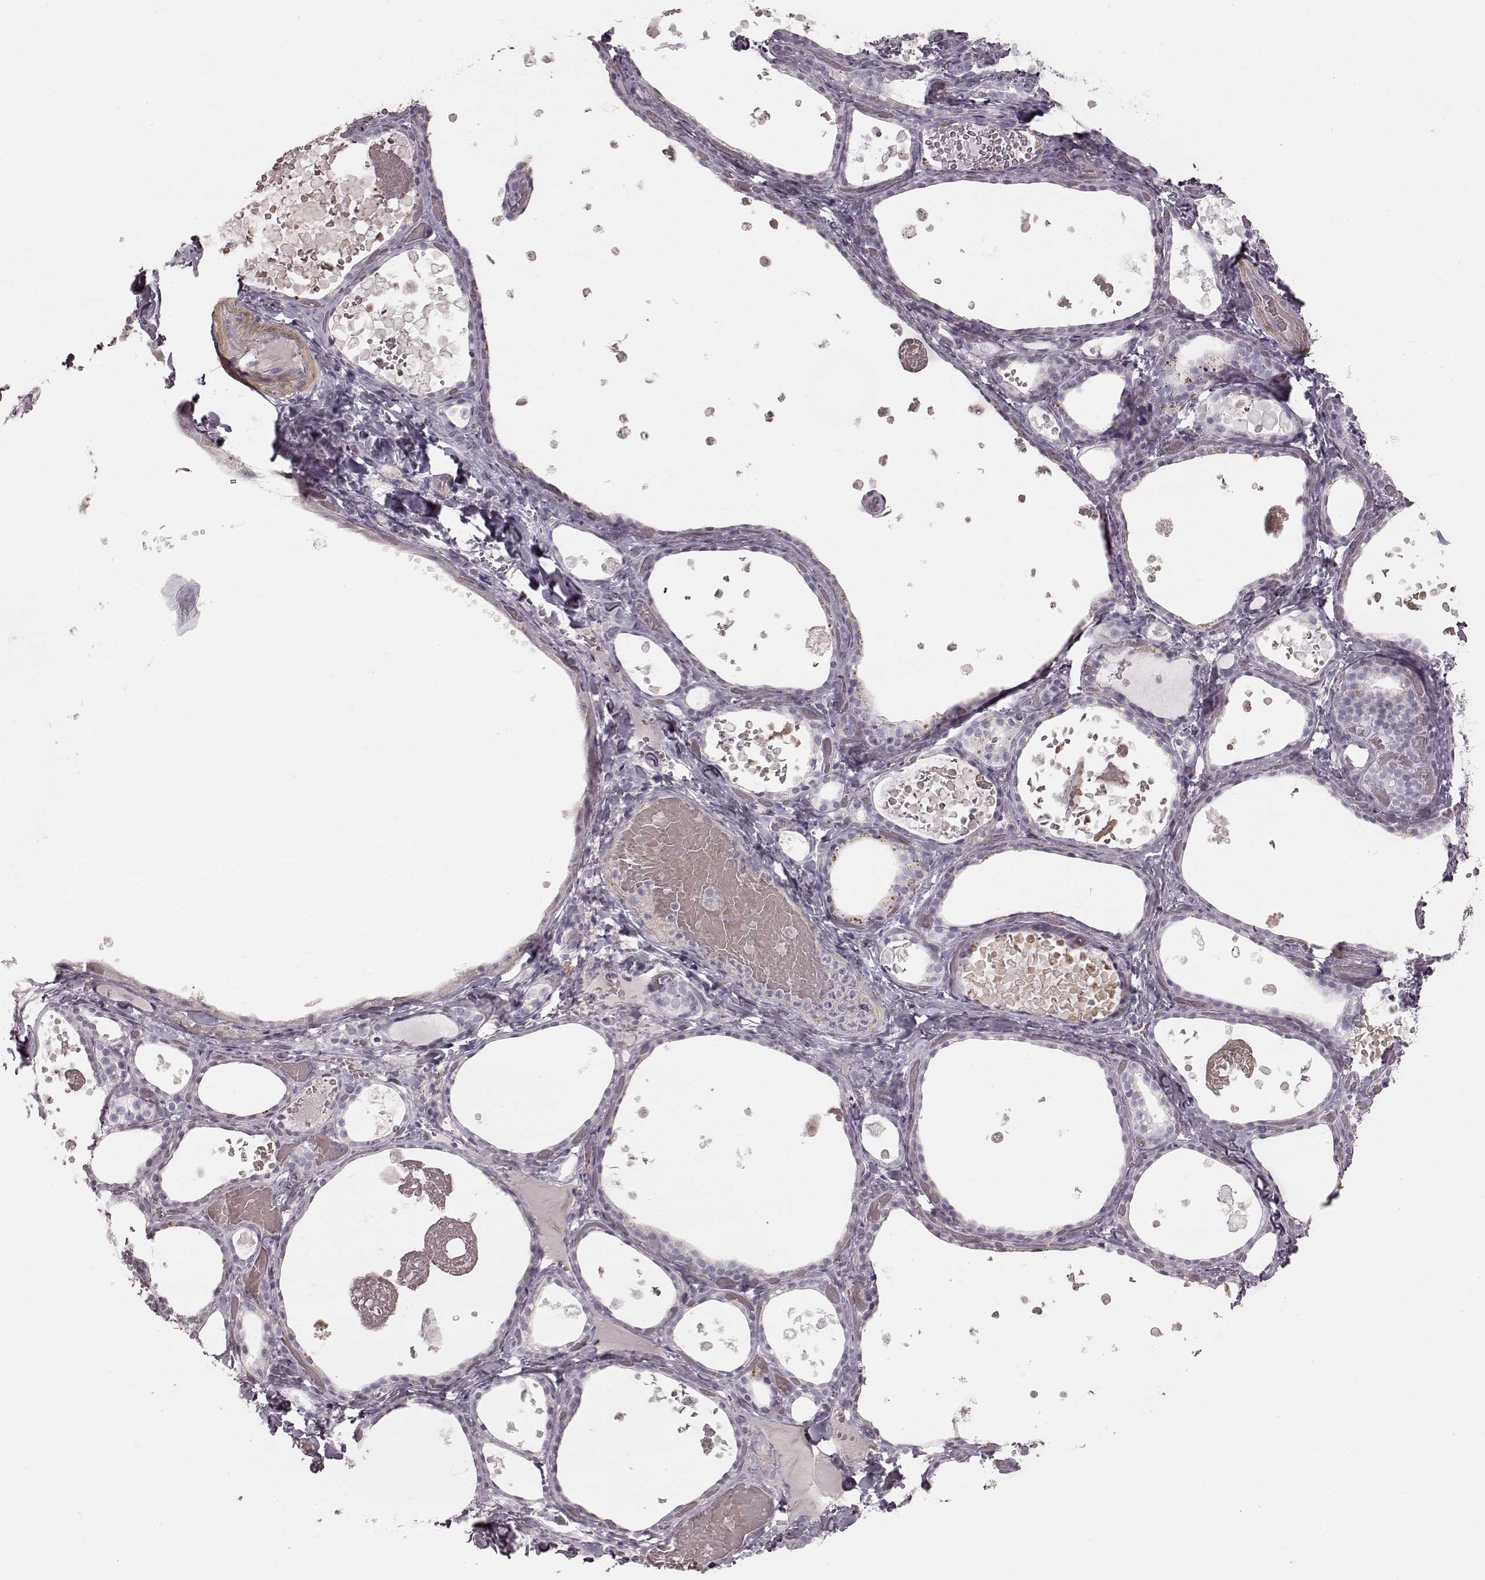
{"staining": {"intensity": "negative", "quantity": "none", "location": "none"}, "tissue": "thyroid gland", "cell_type": "Glandular cells", "image_type": "normal", "snomed": [{"axis": "morphology", "description": "Normal tissue, NOS"}, {"axis": "topography", "description": "Thyroid gland"}], "caption": "Glandular cells show no significant protein positivity in benign thyroid gland. Nuclei are stained in blue.", "gene": "PRLHR", "patient": {"sex": "female", "age": 56}}